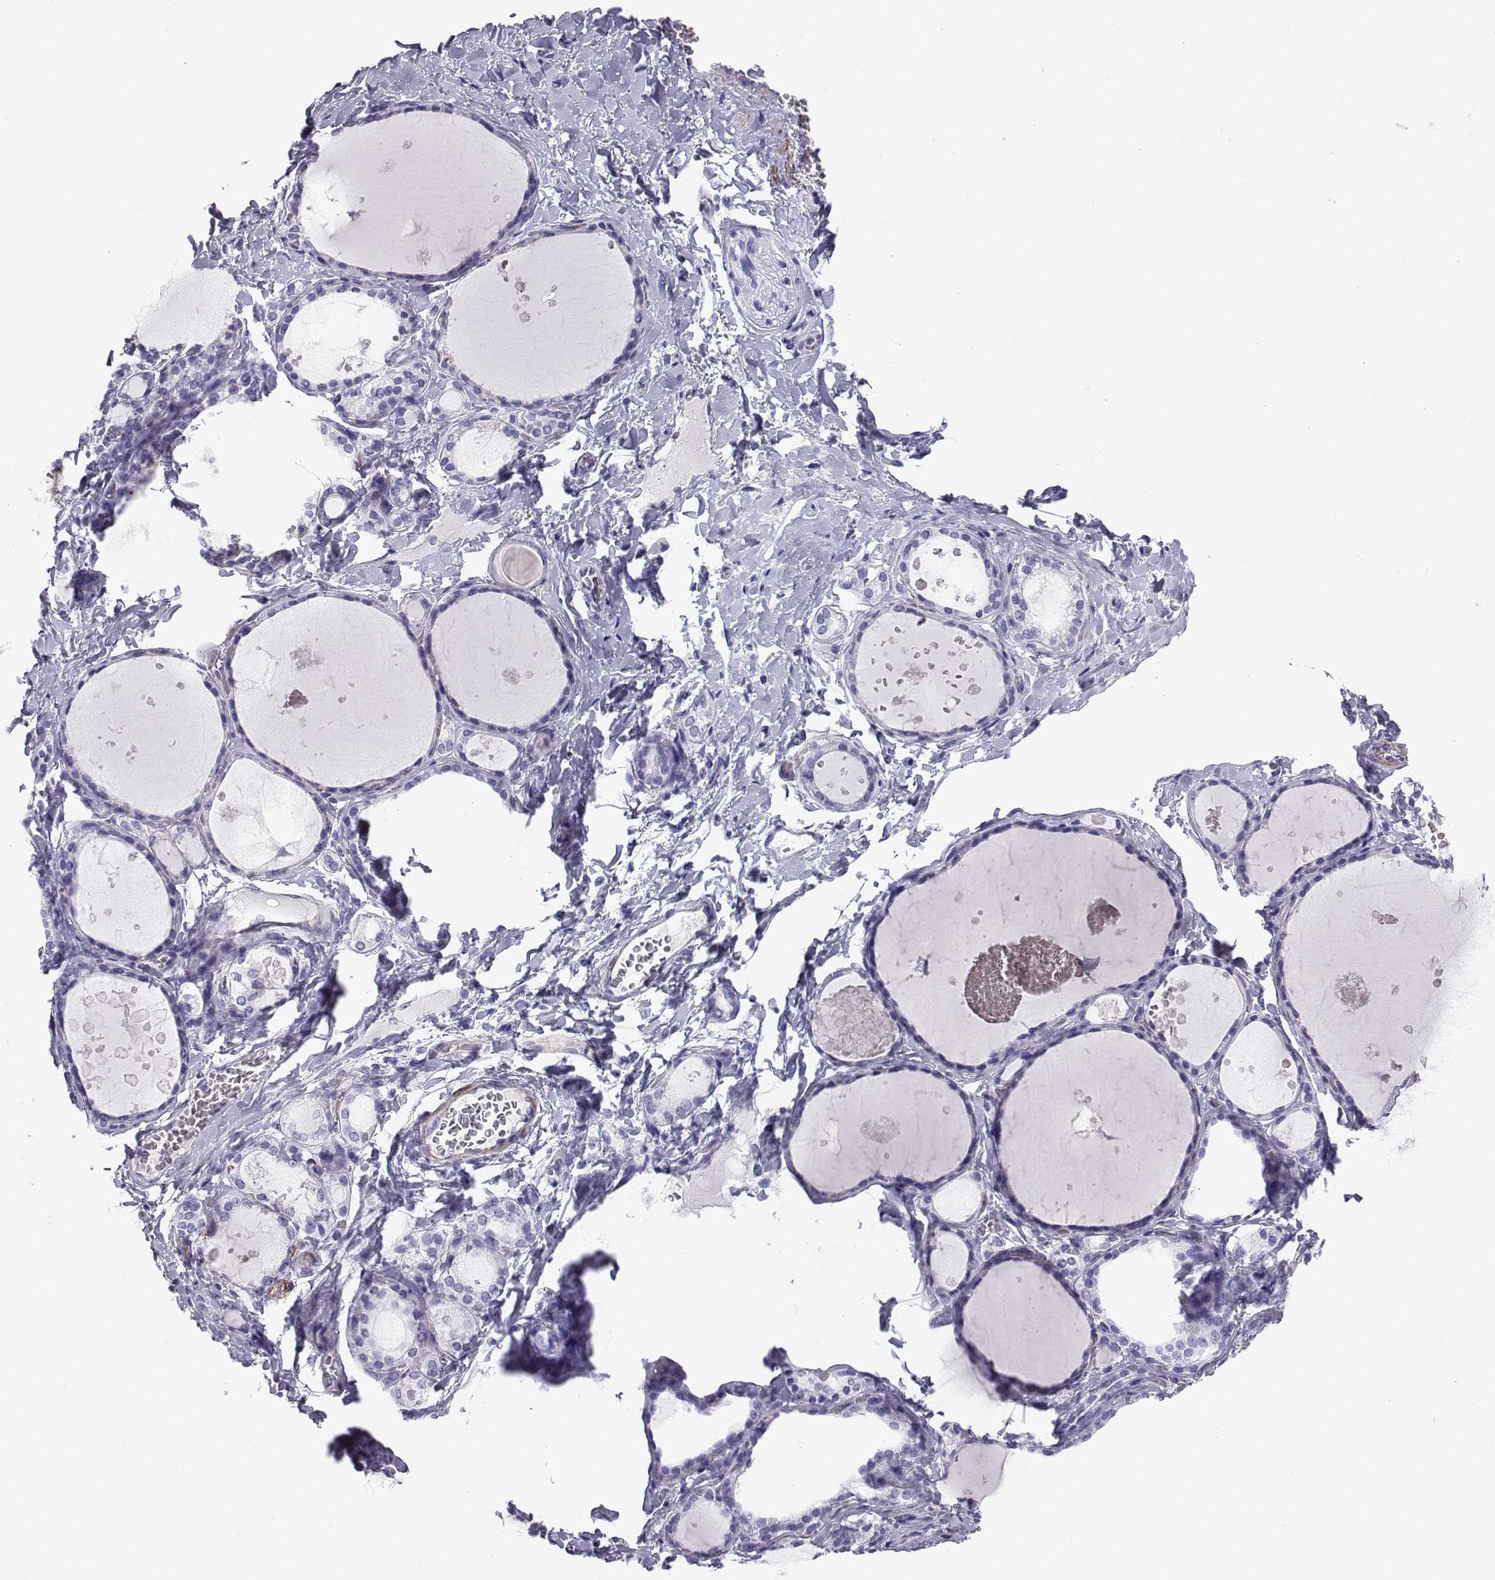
{"staining": {"intensity": "negative", "quantity": "none", "location": "none"}, "tissue": "thyroid gland", "cell_type": "Glandular cells", "image_type": "normal", "snomed": [{"axis": "morphology", "description": "Normal tissue, NOS"}, {"axis": "topography", "description": "Thyroid gland"}], "caption": "Thyroid gland was stained to show a protein in brown. There is no significant positivity in glandular cells. (DAB (3,3'-diaminobenzidine) IHC, high magnification).", "gene": "KCNF1", "patient": {"sex": "female", "age": 56}}